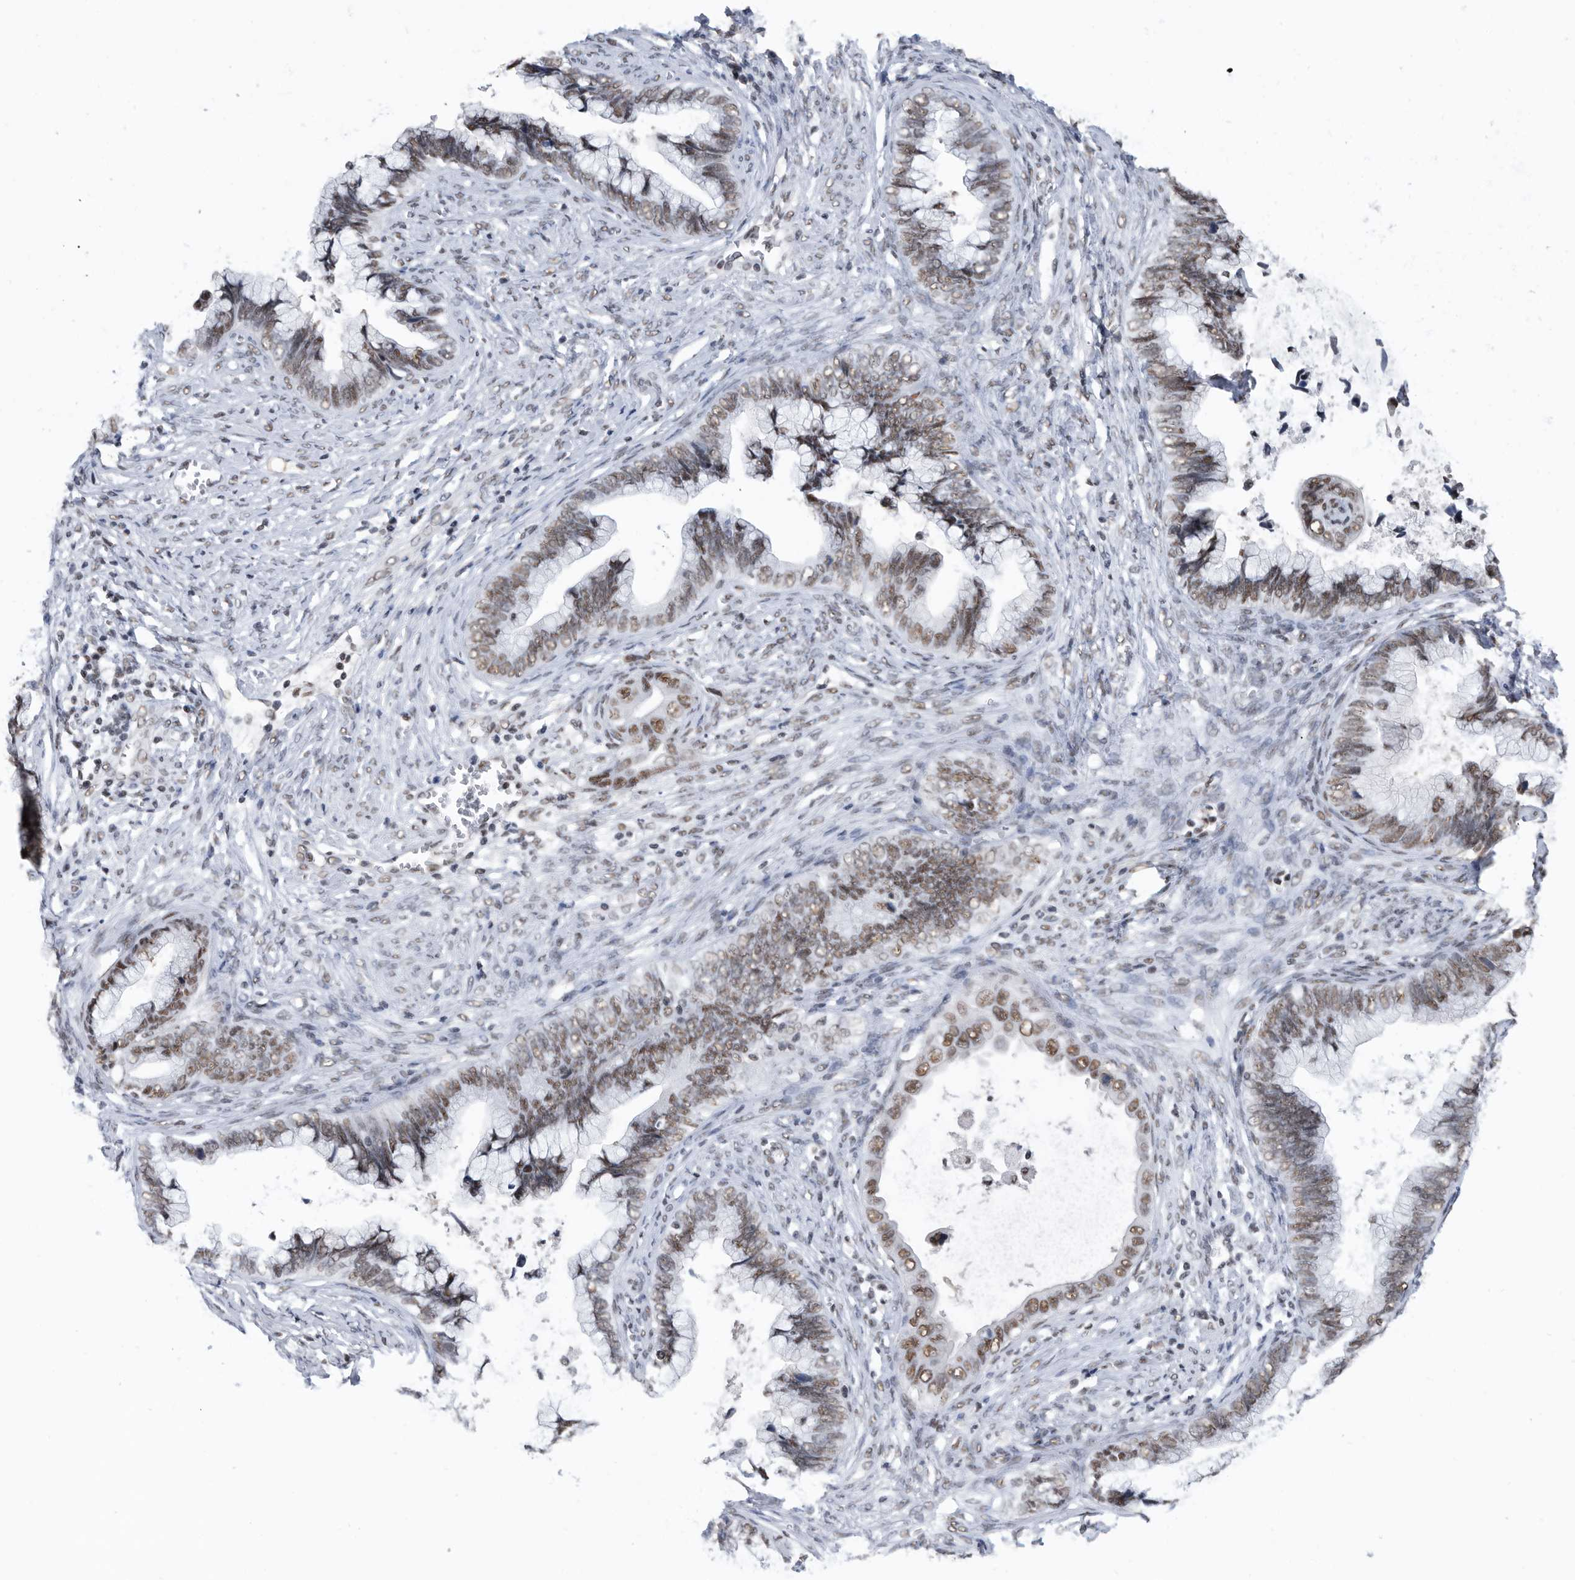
{"staining": {"intensity": "moderate", "quantity": ">75%", "location": "nuclear"}, "tissue": "cervical cancer", "cell_type": "Tumor cells", "image_type": "cancer", "snomed": [{"axis": "morphology", "description": "Adenocarcinoma, NOS"}, {"axis": "topography", "description": "Cervix"}], "caption": "High-magnification brightfield microscopy of adenocarcinoma (cervical) stained with DAB (brown) and counterstained with hematoxylin (blue). tumor cells exhibit moderate nuclear staining is identified in about>75% of cells. The staining was performed using DAB, with brown indicating positive protein expression. Nuclei are stained blue with hematoxylin.", "gene": "SF3A1", "patient": {"sex": "female", "age": 44}}